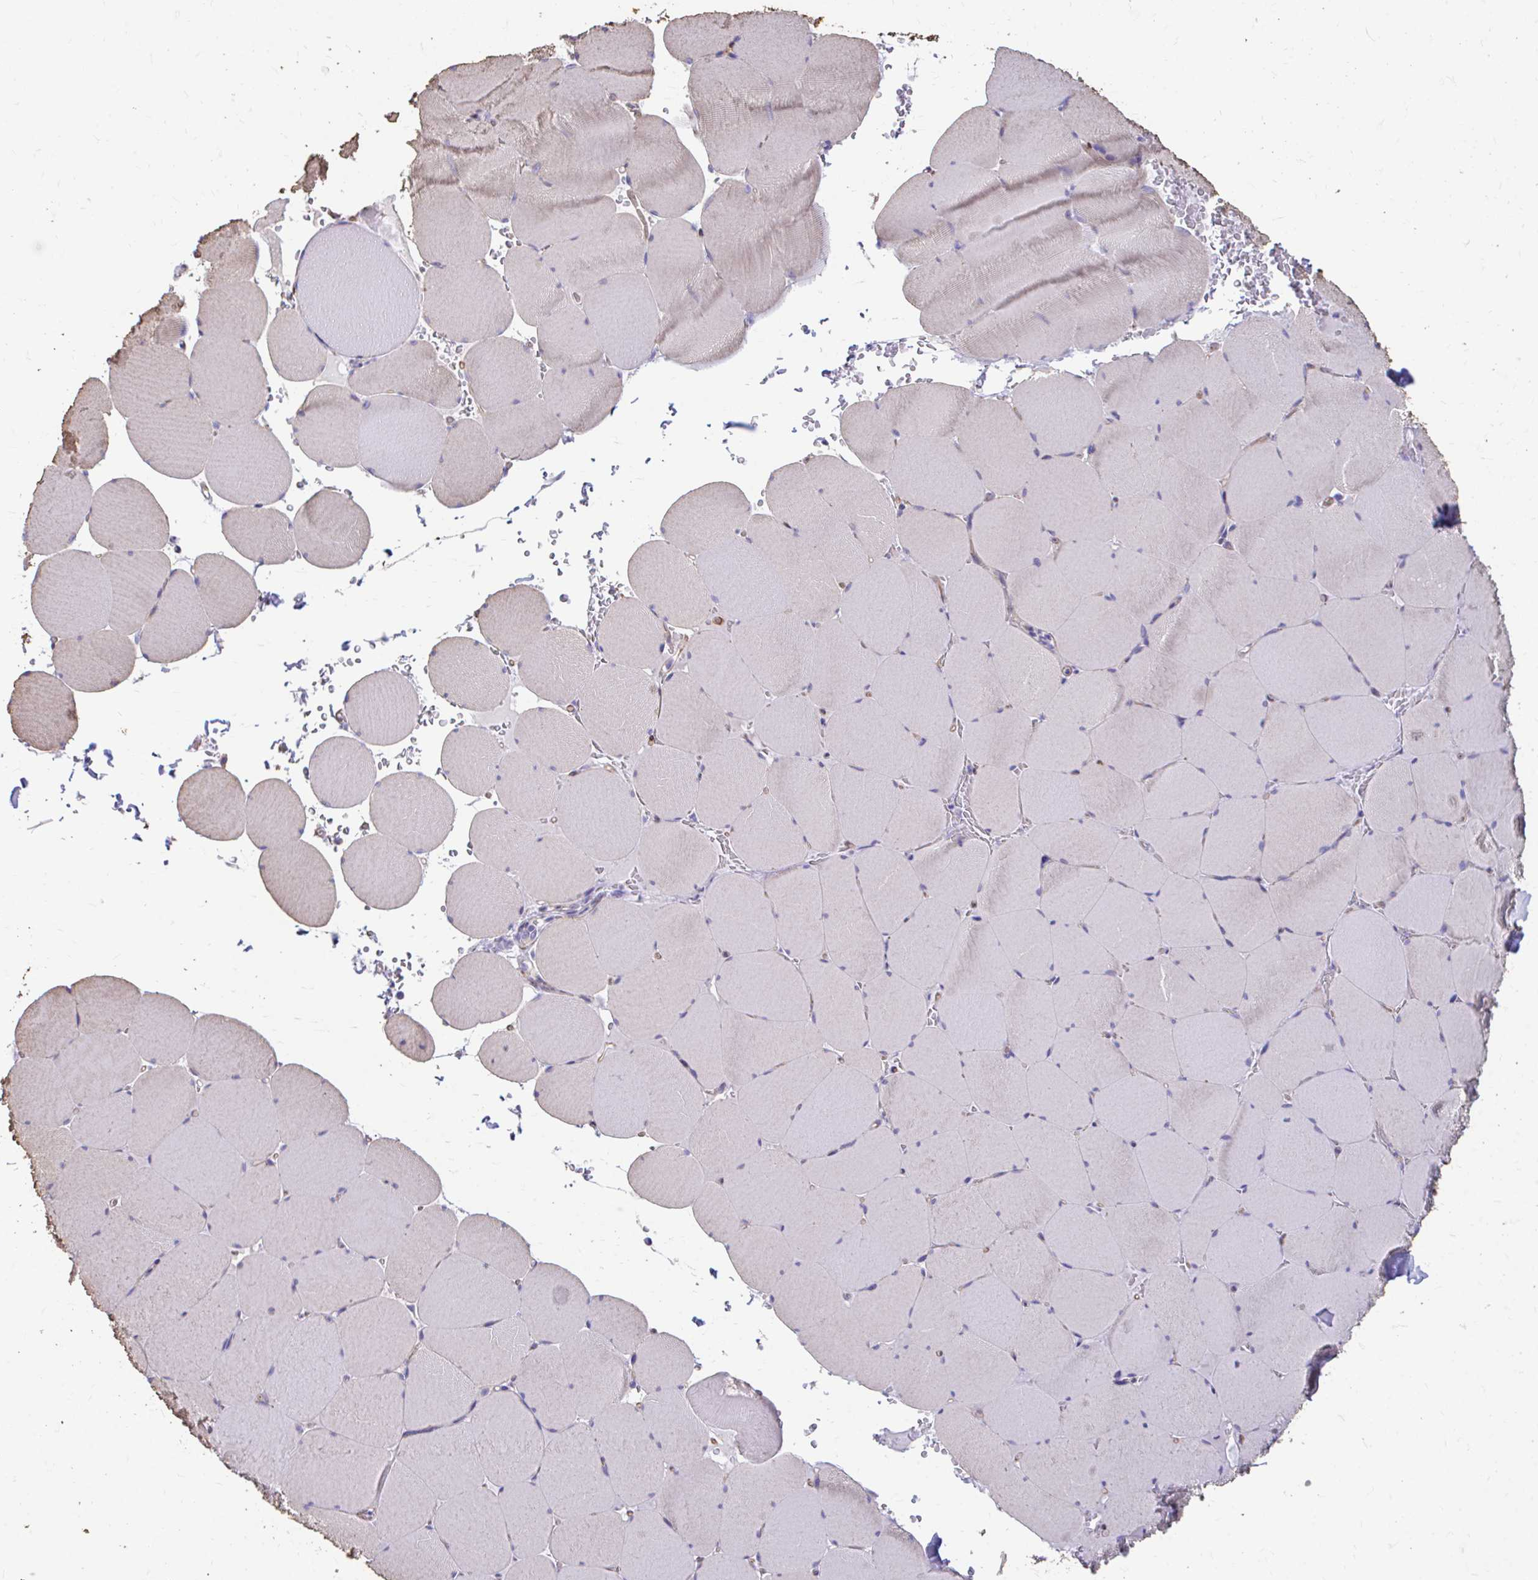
{"staining": {"intensity": "weak", "quantity": "<25%", "location": "cytoplasmic/membranous"}, "tissue": "skeletal muscle", "cell_type": "Myocytes", "image_type": "normal", "snomed": [{"axis": "morphology", "description": "Normal tissue, NOS"}, {"axis": "topography", "description": "Skeletal muscle"}, {"axis": "topography", "description": "Head-Neck"}], "caption": "A photomicrograph of skeletal muscle stained for a protein exhibits no brown staining in myocytes.", "gene": "ENSG00000285953", "patient": {"sex": "male", "age": 66}}